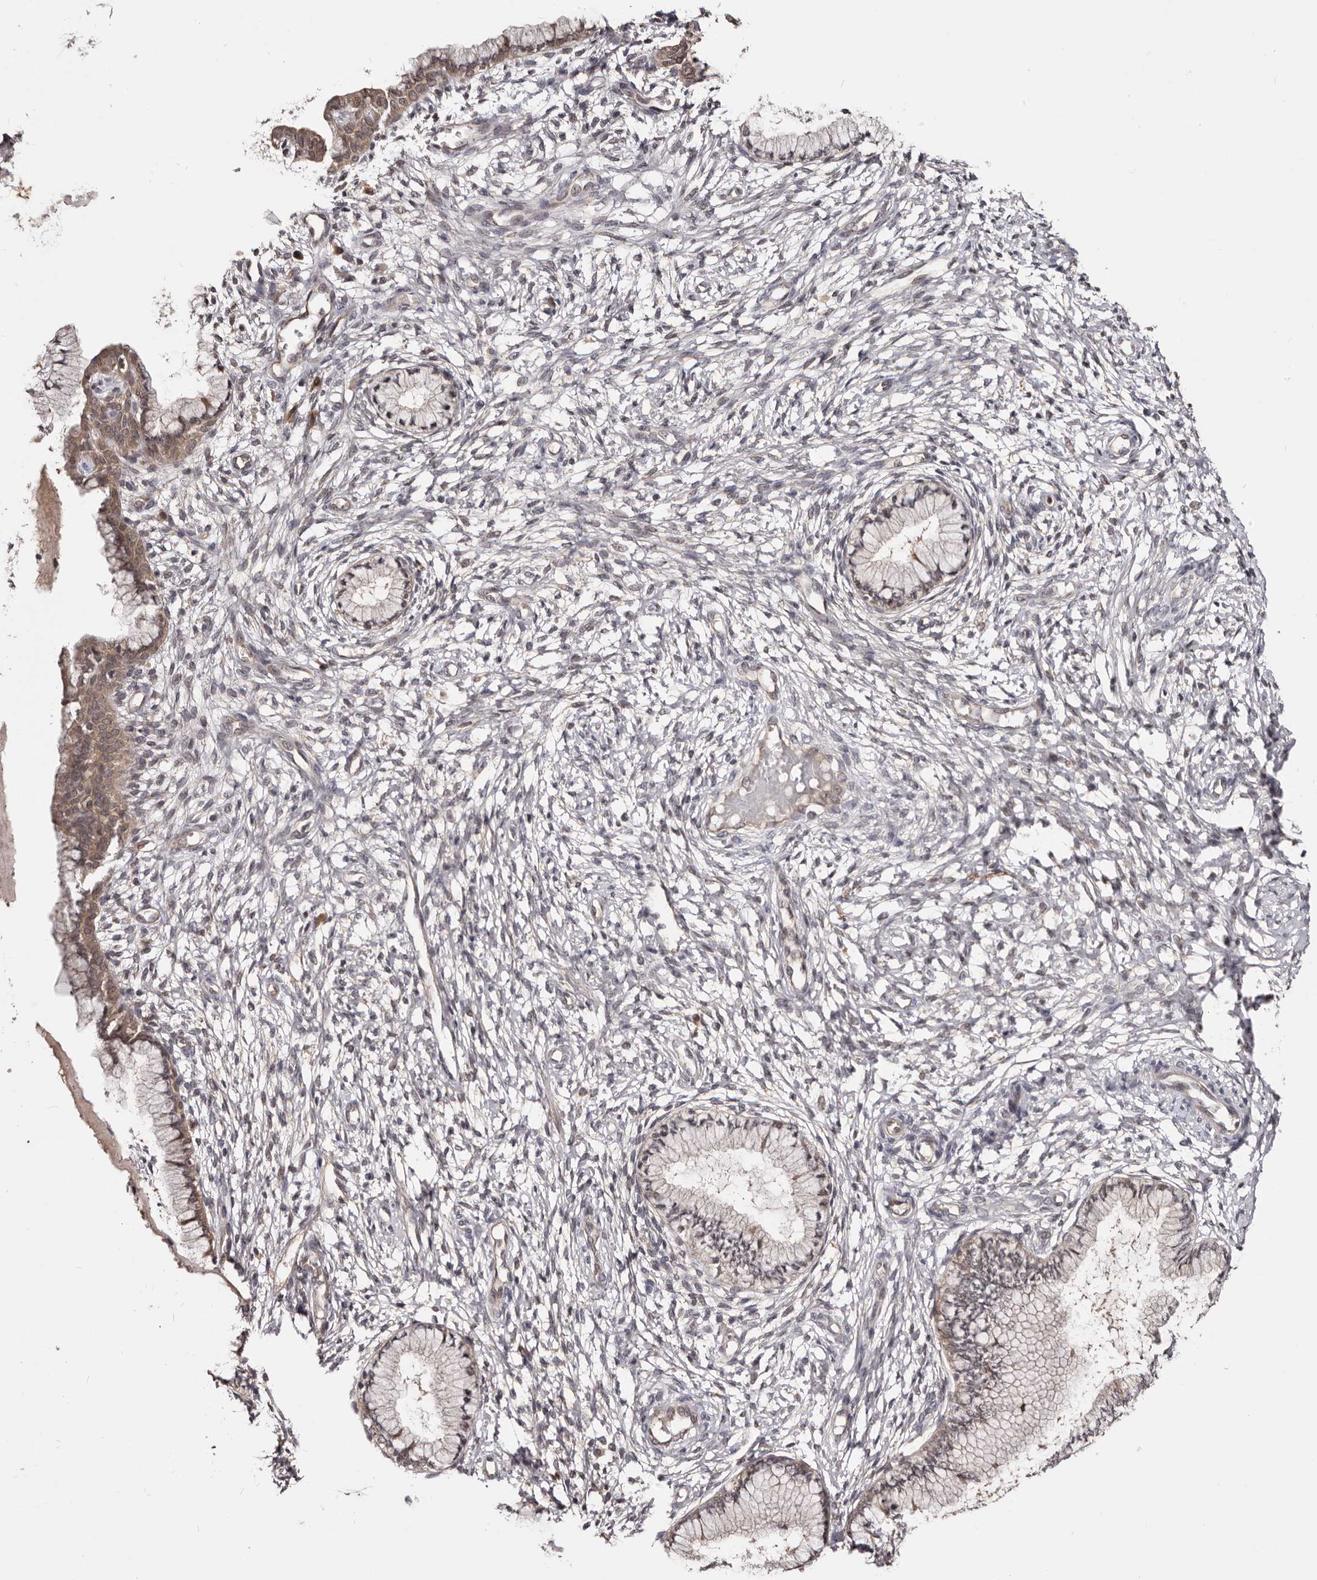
{"staining": {"intensity": "moderate", "quantity": ">75%", "location": "cytoplasmic/membranous"}, "tissue": "cervix", "cell_type": "Glandular cells", "image_type": "normal", "snomed": [{"axis": "morphology", "description": "Normal tissue, NOS"}, {"axis": "topography", "description": "Cervix"}], "caption": "This histopathology image reveals immunohistochemistry staining of unremarkable human cervix, with medium moderate cytoplasmic/membranous expression in about >75% of glandular cells.", "gene": "MDP1", "patient": {"sex": "female", "age": 36}}